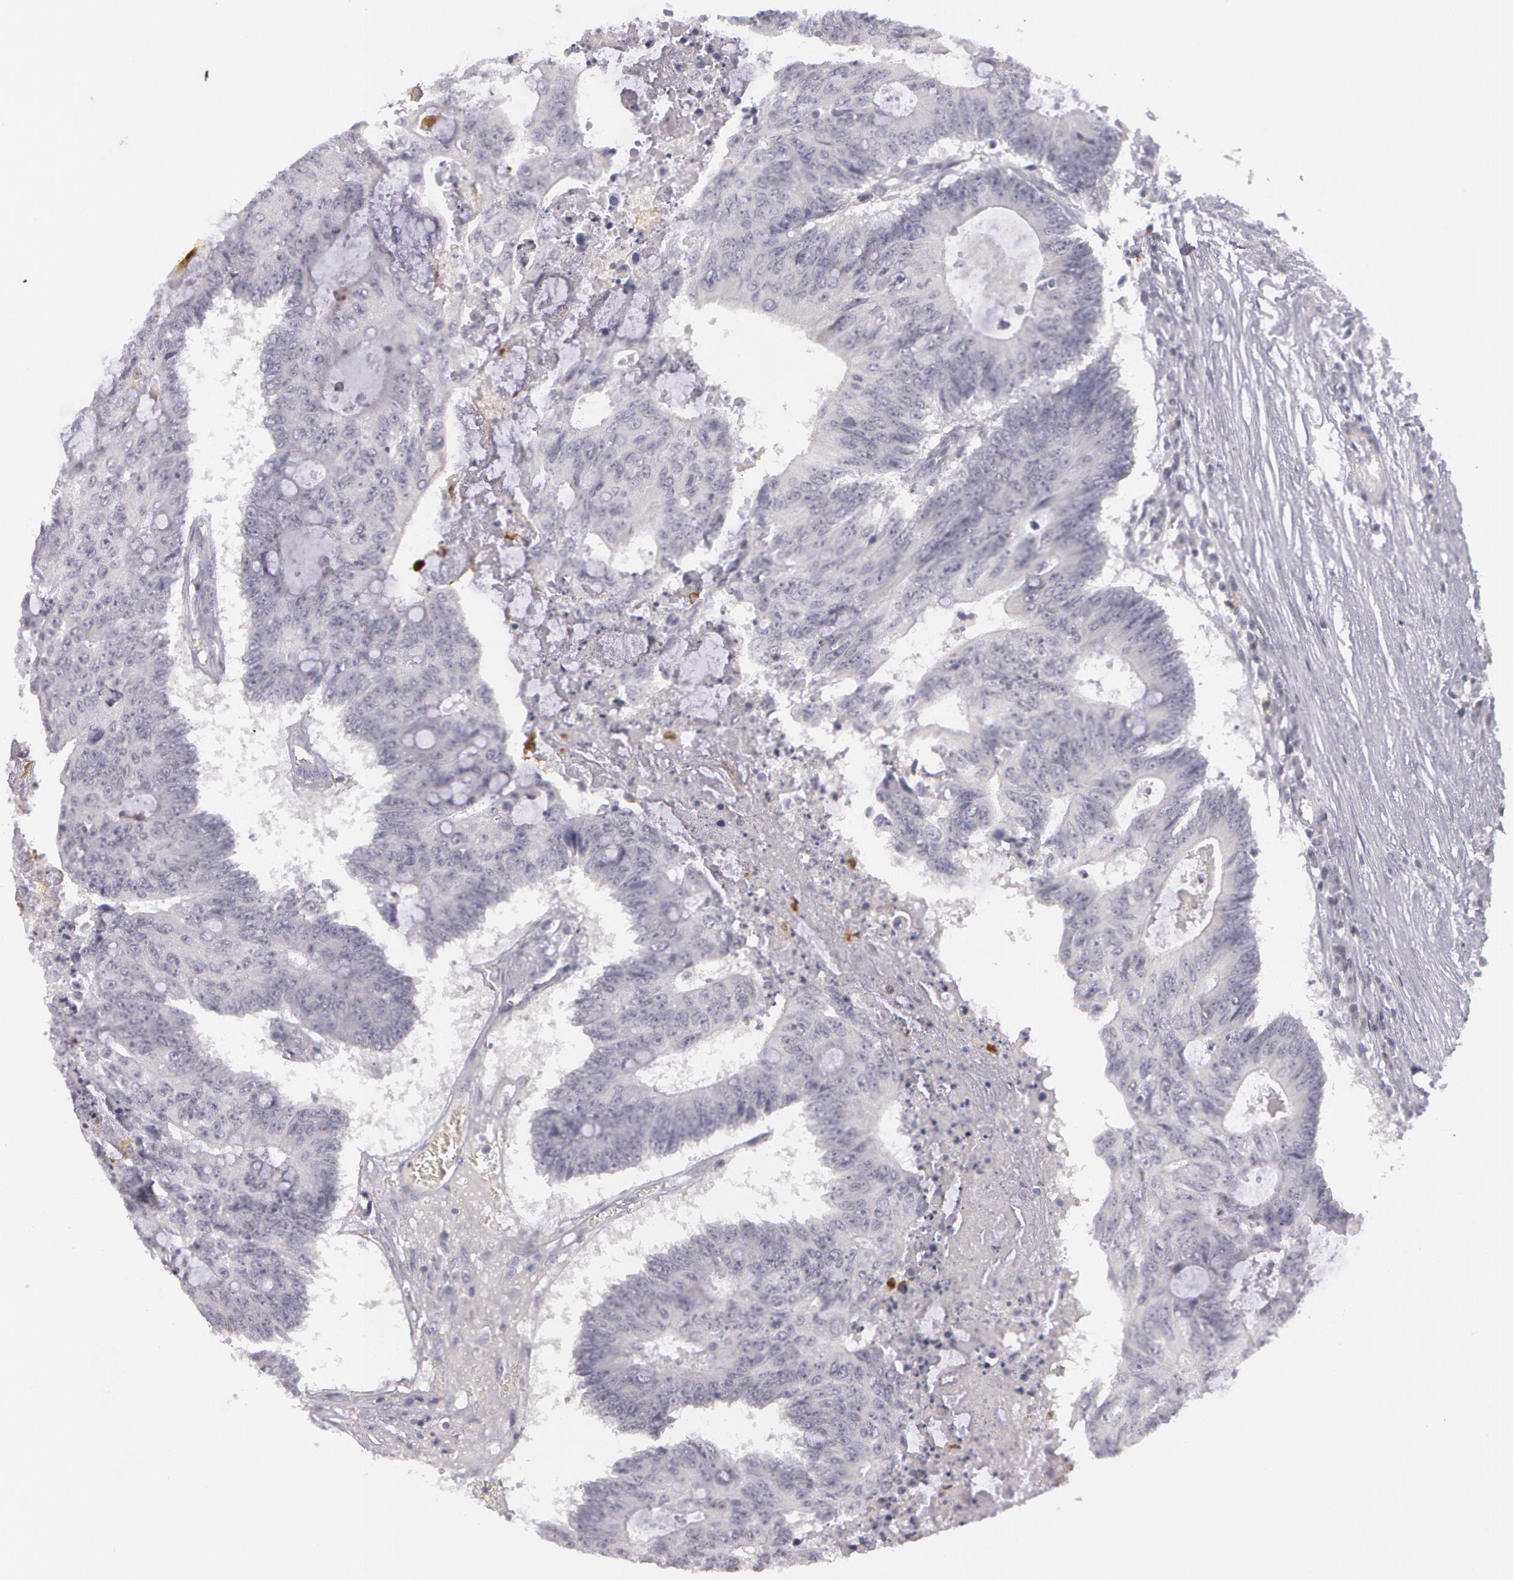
{"staining": {"intensity": "negative", "quantity": "none", "location": "none"}, "tissue": "colorectal cancer", "cell_type": "Tumor cells", "image_type": "cancer", "snomed": [{"axis": "morphology", "description": "Adenocarcinoma, NOS"}, {"axis": "topography", "description": "Colon"}], "caption": "Tumor cells are negative for brown protein staining in colorectal cancer.", "gene": "IL1RN", "patient": {"sex": "male", "age": 65}}